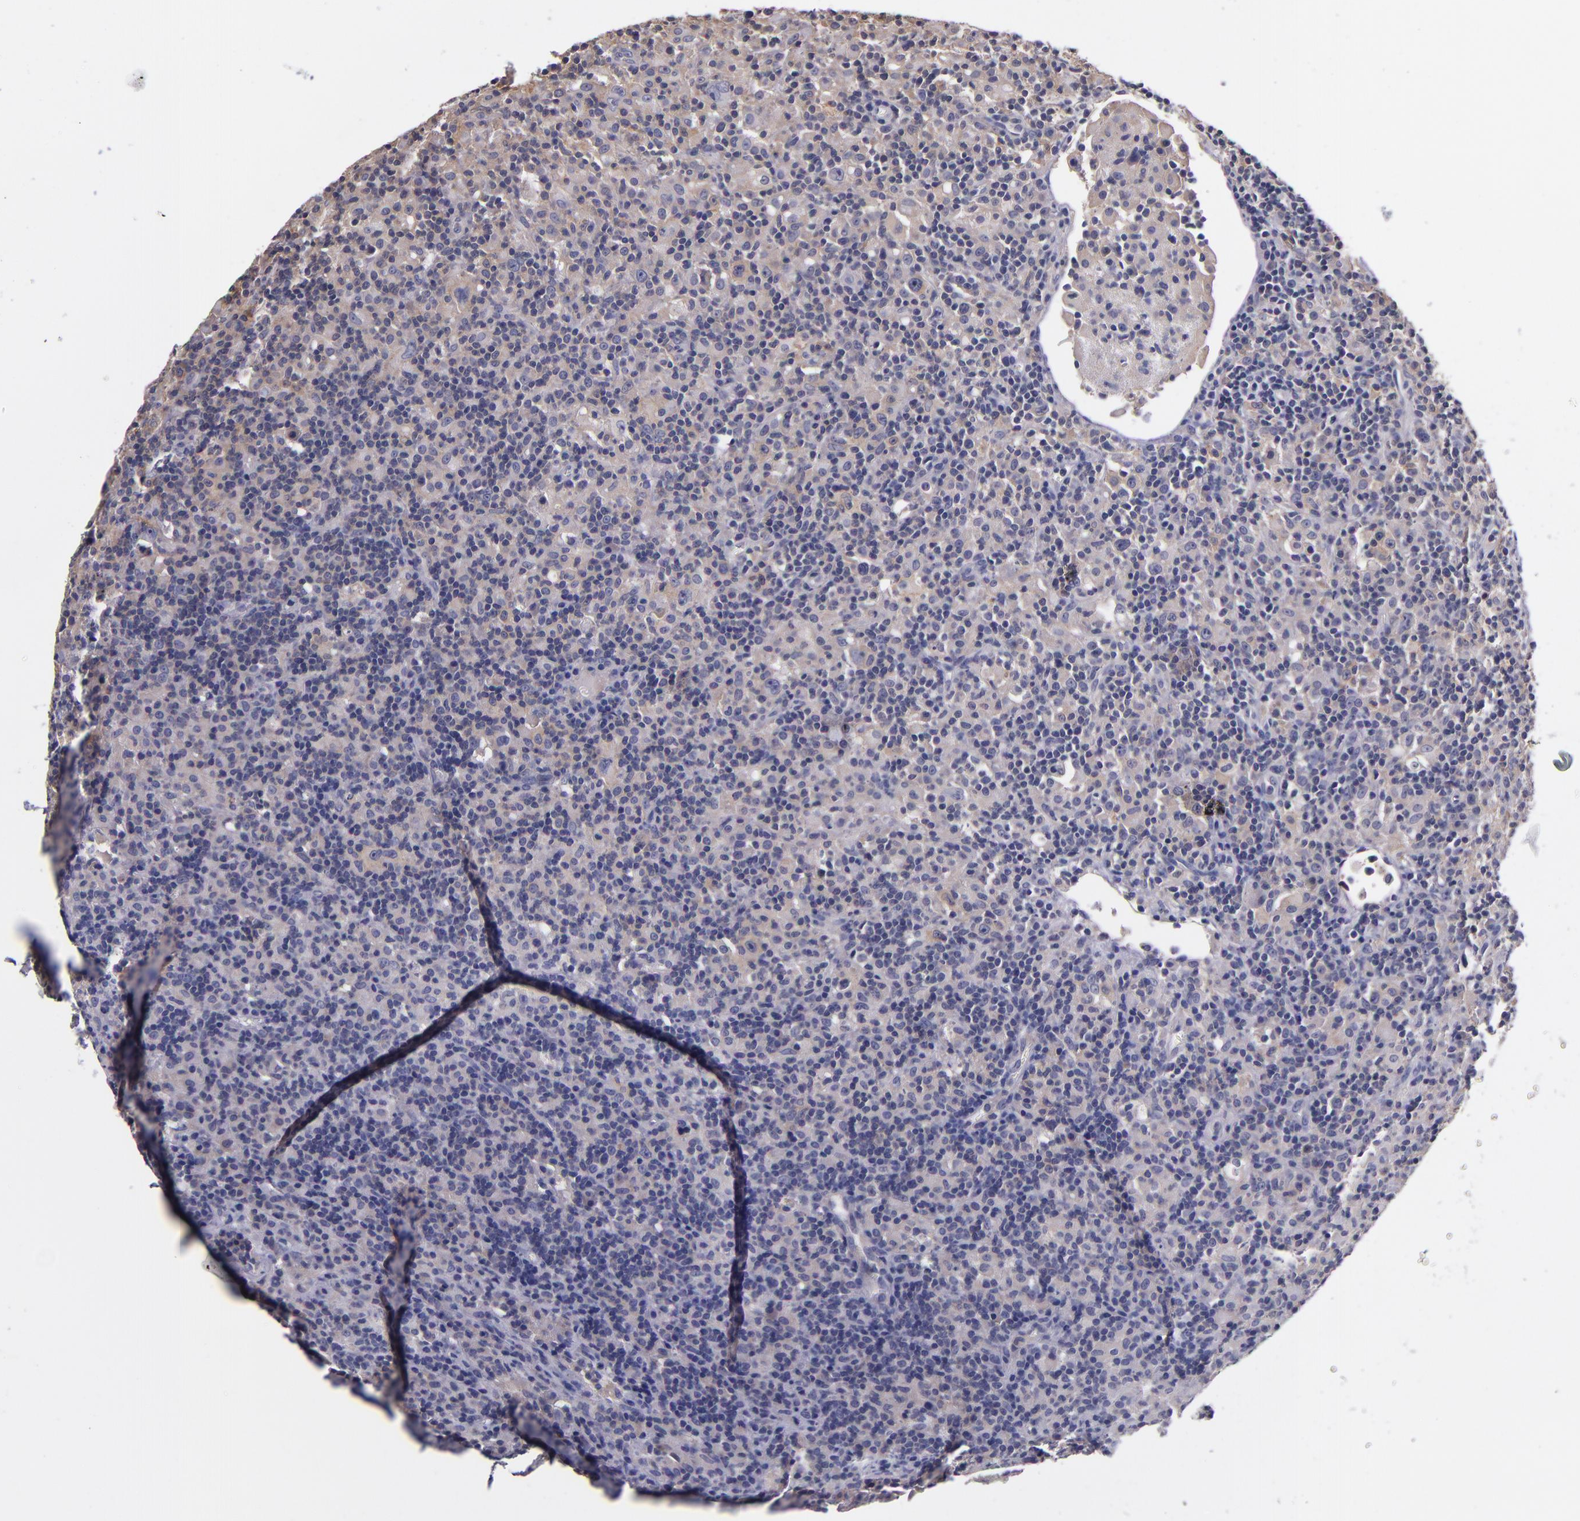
{"staining": {"intensity": "negative", "quantity": "none", "location": "none"}, "tissue": "lymphoma", "cell_type": "Tumor cells", "image_type": "cancer", "snomed": [{"axis": "morphology", "description": "Hodgkin's disease, NOS"}, {"axis": "topography", "description": "Lymph node"}], "caption": "Immunohistochemical staining of Hodgkin's disease reveals no significant positivity in tumor cells. (DAB (3,3'-diaminobenzidine) IHC visualized using brightfield microscopy, high magnification).", "gene": "RBP4", "patient": {"sex": "male", "age": 46}}